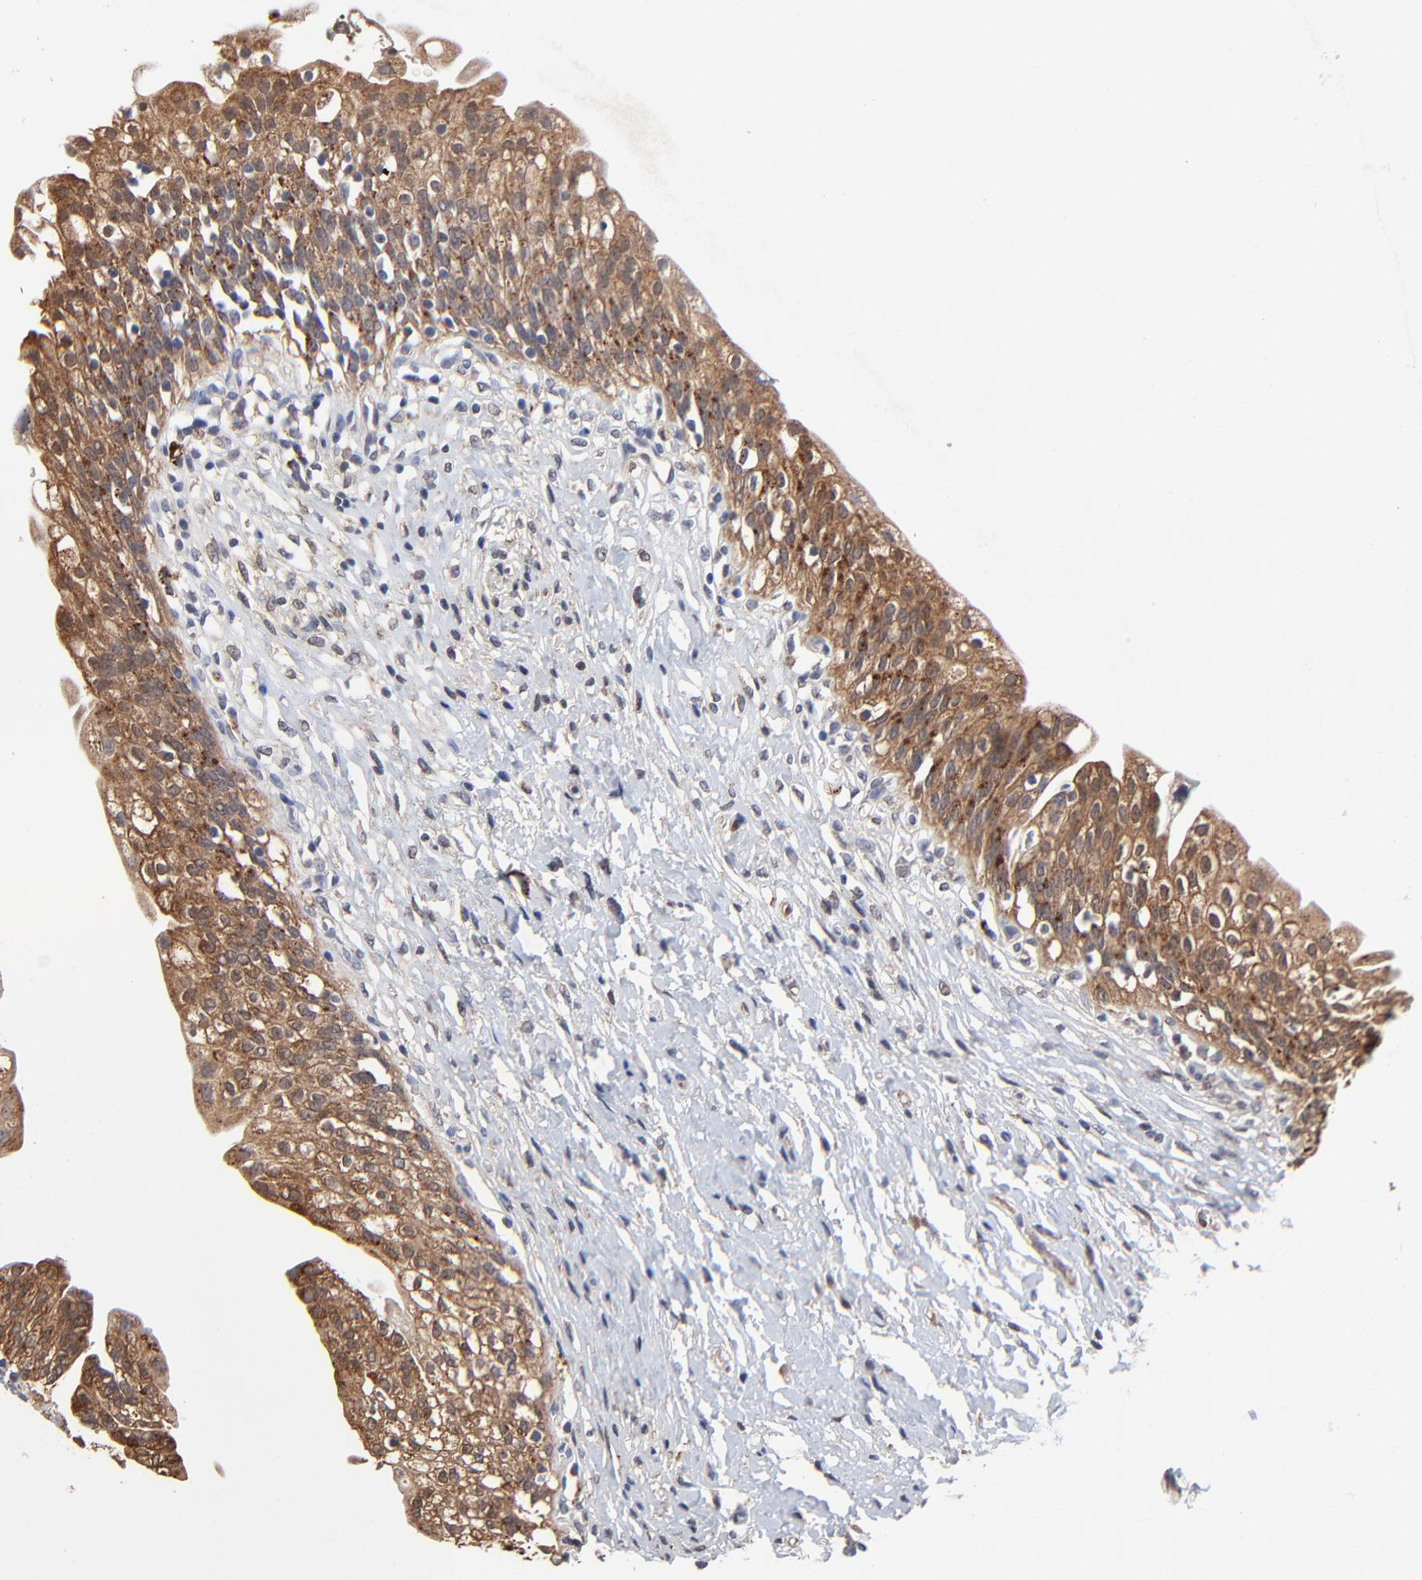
{"staining": {"intensity": "strong", "quantity": ">75%", "location": "cytoplasmic/membranous"}, "tissue": "urinary bladder", "cell_type": "Urothelial cells", "image_type": "normal", "snomed": [{"axis": "morphology", "description": "Normal tissue, NOS"}, {"axis": "topography", "description": "Urinary bladder"}], "caption": "High-magnification brightfield microscopy of normal urinary bladder stained with DAB (3,3'-diaminobenzidine) (brown) and counterstained with hematoxylin (blue). urothelial cells exhibit strong cytoplasmic/membranous positivity is identified in approximately>75% of cells. Nuclei are stained in blue.", "gene": "LGALS3", "patient": {"sex": "female", "age": 80}}